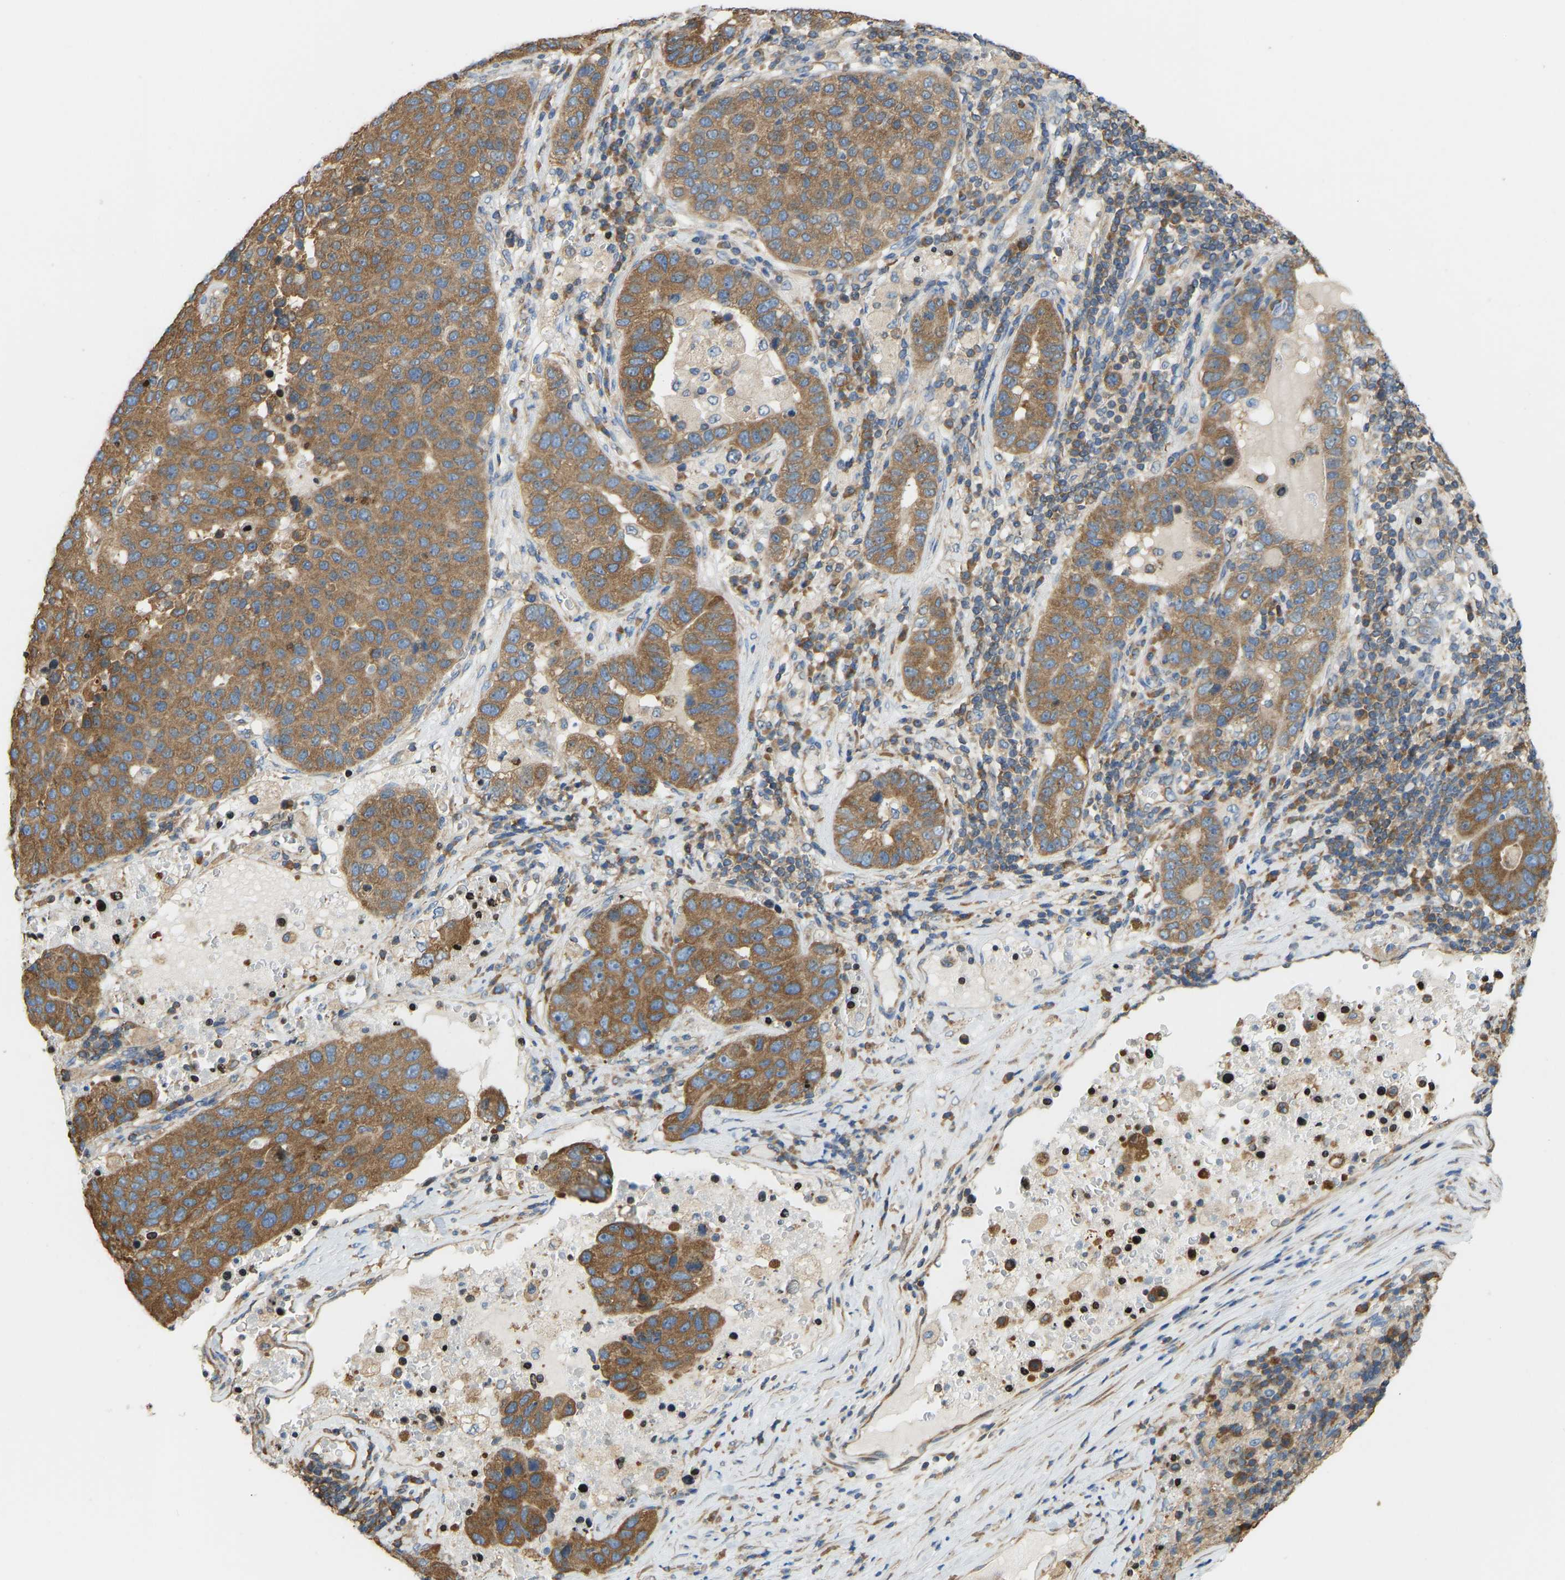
{"staining": {"intensity": "moderate", "quantity": ">75%", "location": "cytoplasmic/membranous"}, "tissue": "pancreatic cancer", "cell_type": "Tumor cells", "image_type": "cancer", "snomed": [{"axis": "morphology", "description": "Adenocarcinoma, NOS"}, {"axis": "topography", "description": "Pancreas"}], "caption": "A high-resolution micrograph shows IHC staining of pancreatic adenocarcinoma, which shows moderate cytoplasmic/membranous expression in about >75% of tumor cells.", "gene": "RPS6KB2", "patient": {"sex": "female", "age": 61}}